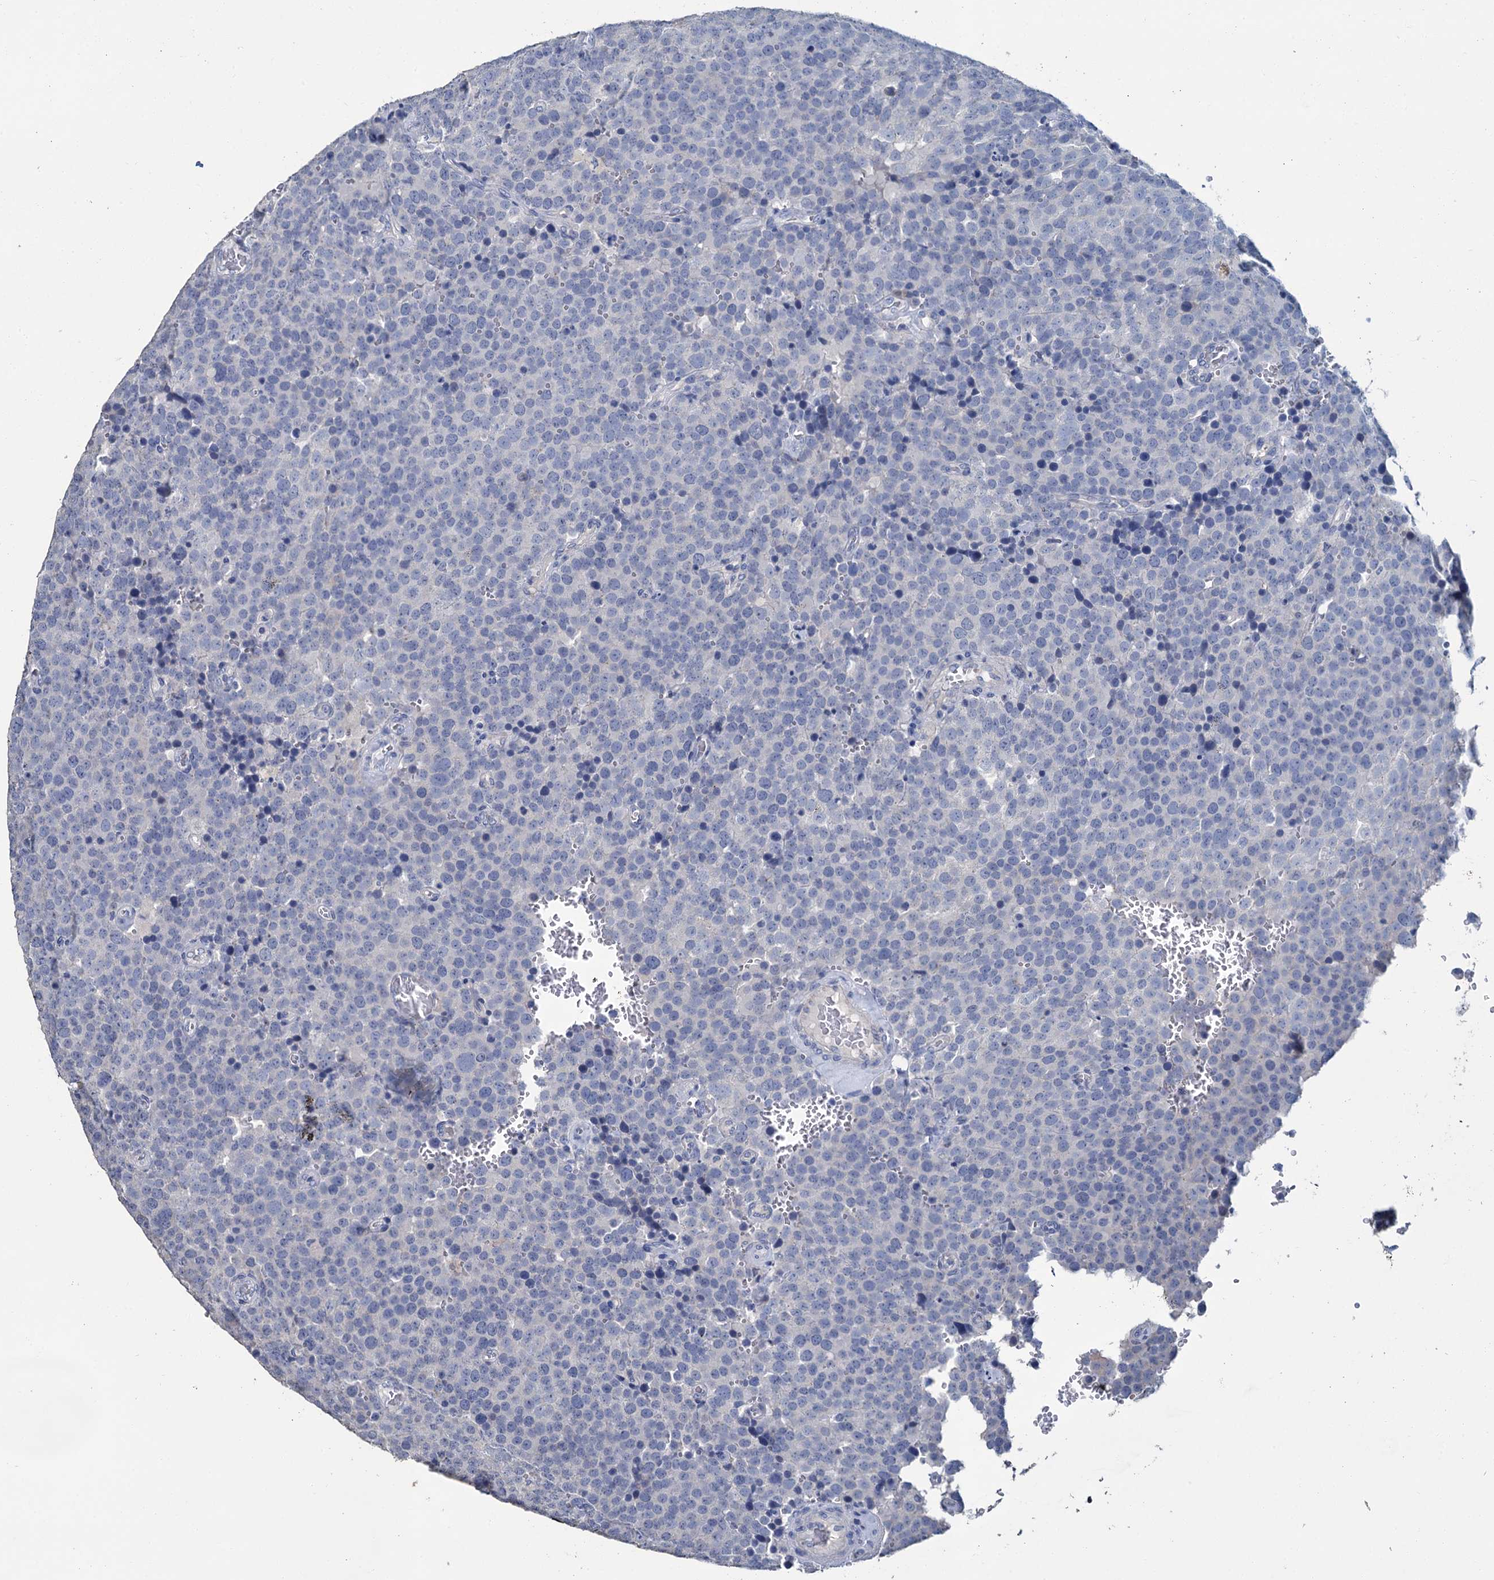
{"staining": {"intensity": "negative", "quantity": "none", "location": "none"}, "tissue": "testis cancer", "cell_type": "Tumor cells", "image_type": "cancer", "snomed": [{"axis": "morphology", "description": "Seminoma, NOS"}, {"axis": "topography", "description": "Testis"}], "caption": "High magnification brightfield microscopy of testis seminoma stained with DAB (brown) and counterstained with hematoxylin (blue): tumor cells show no significant staining. (Immunohistochemistry (ihc), brightfield microscopy, high magnification).", "gene": "SNCB", "patient": {"sex": "male", "age": 71}}